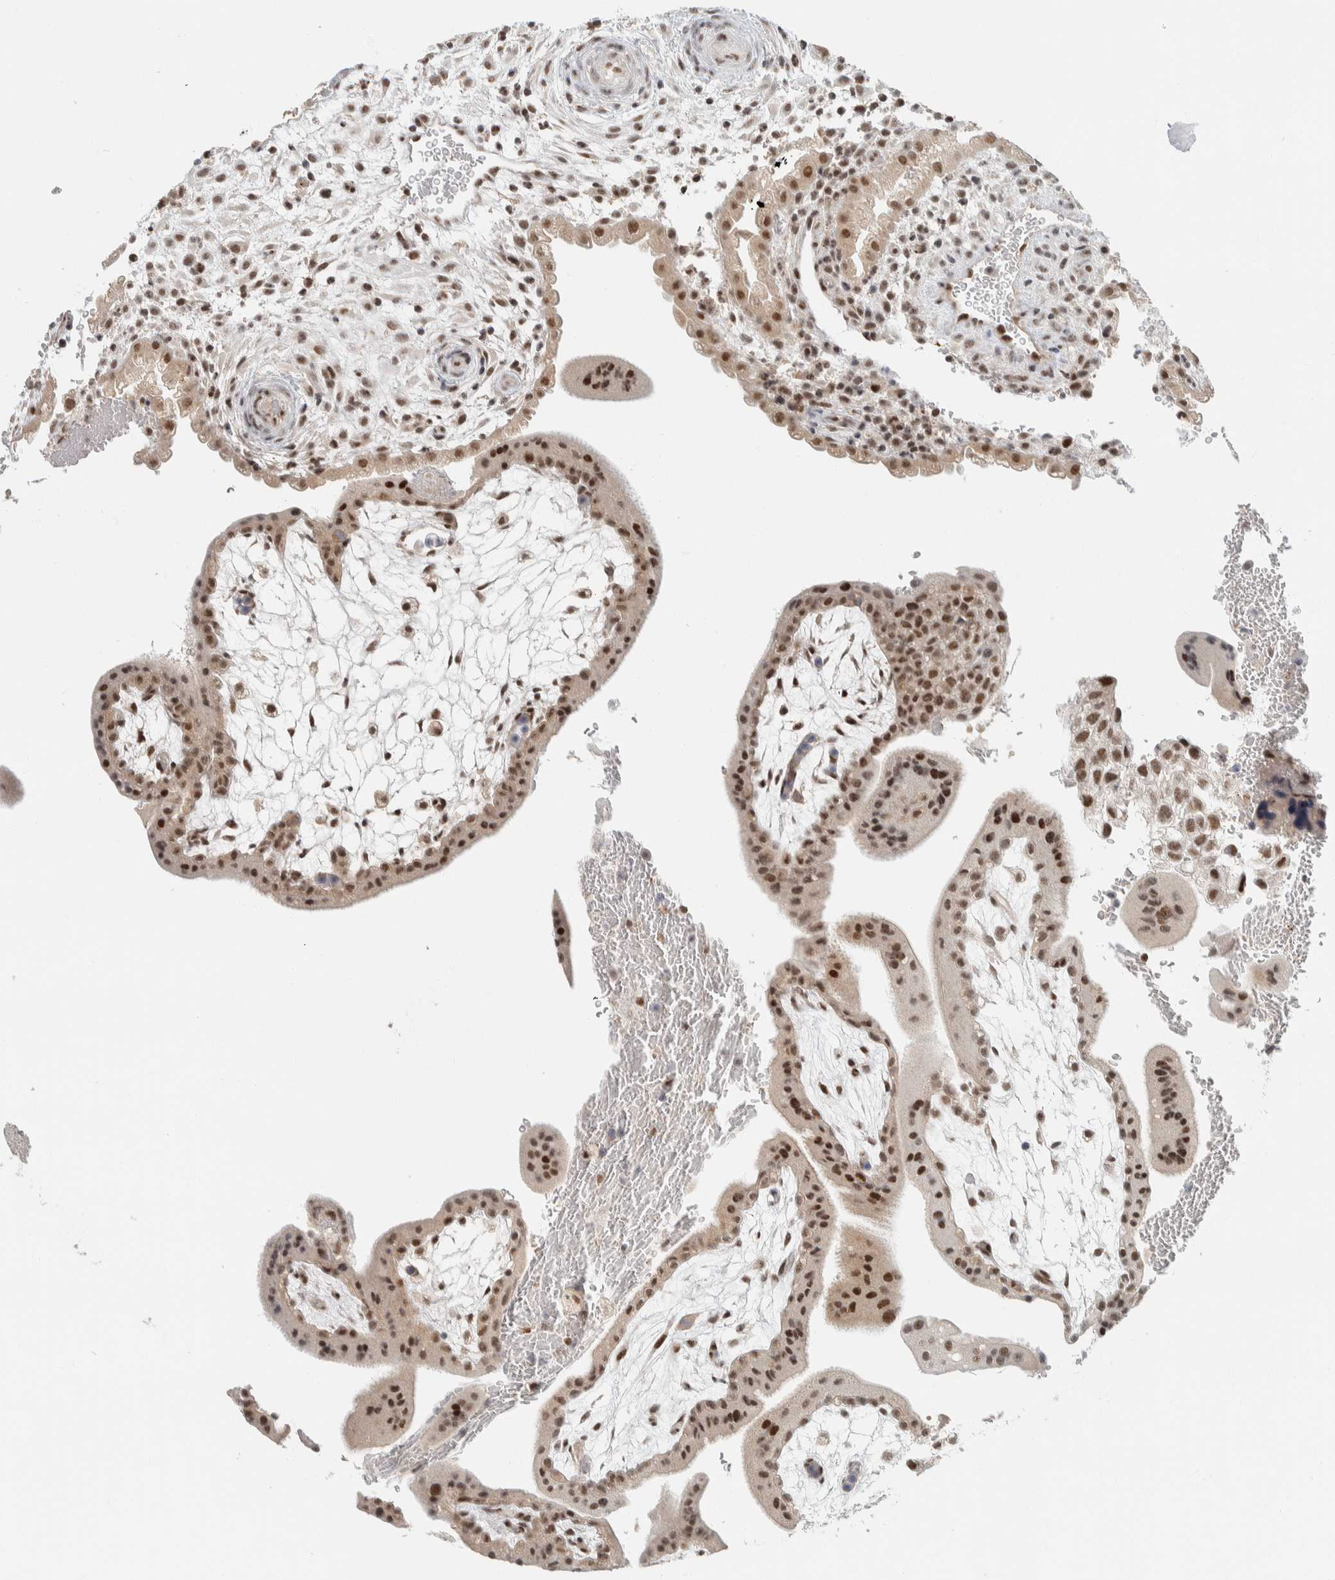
{"staining": {"intensity": "strong", "quantity": ">75%", "location": "nuclear"}, "tissue": "placenta", "cell_type": "Trophoblastic cells", "image_type": "normal", "snomed": [{"axis": "morphology", "description": "Normal tissue, NOS"}, {"axis": "topography", "description": "Placenta"}], "caption": "A micrograph showing strong nuclear staining in about >75% of trophoblastic cells in normal placenta, as visualized by brown immunohistochemical staining.", "gene": "ZBTB2", "patient": {"sex": "female", "age": 35}}